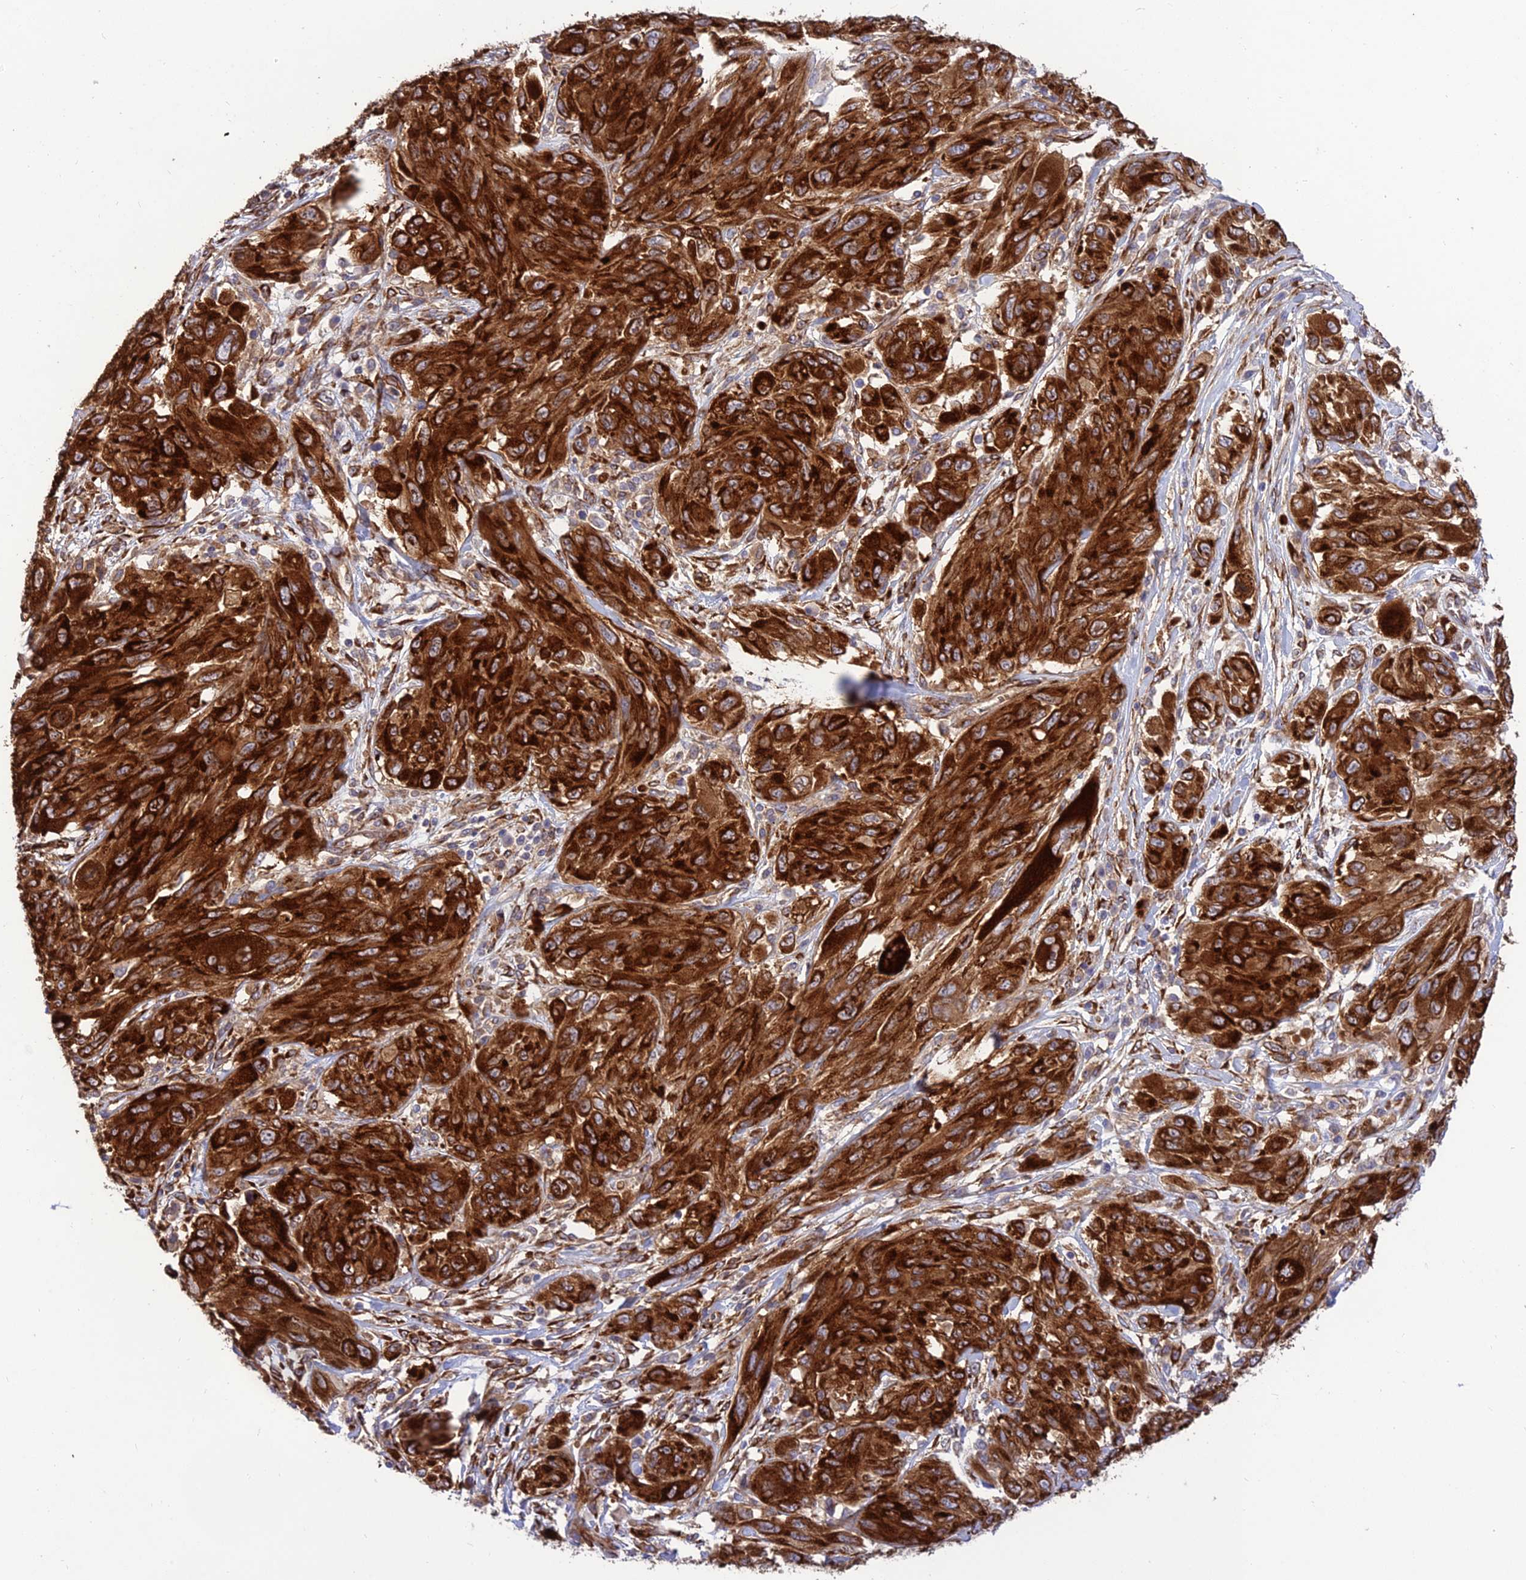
{"staining": {"intensity": "strong", "quantity": ">75%", "location": "cytoplasmic/membranous"}, "tissue": "melanoma", "cell_type": "Tumor cells", "image_type": "cancer", "snomed": [{"axis": "morphology", "description": "Malignant melanoma, NOS"}, {"axis": "topography", "description": "Skin"}], "caption": "Immunohistochemical staining of melanoma reveals high levels of strong cytoplasmic/membranous expression in approximately >75% of tumor cells. (DAB = brown stain, brightfield microscopy at high magnification).", "gene": "CRTAP", "patient": {"sex": "female", "age": 91}}